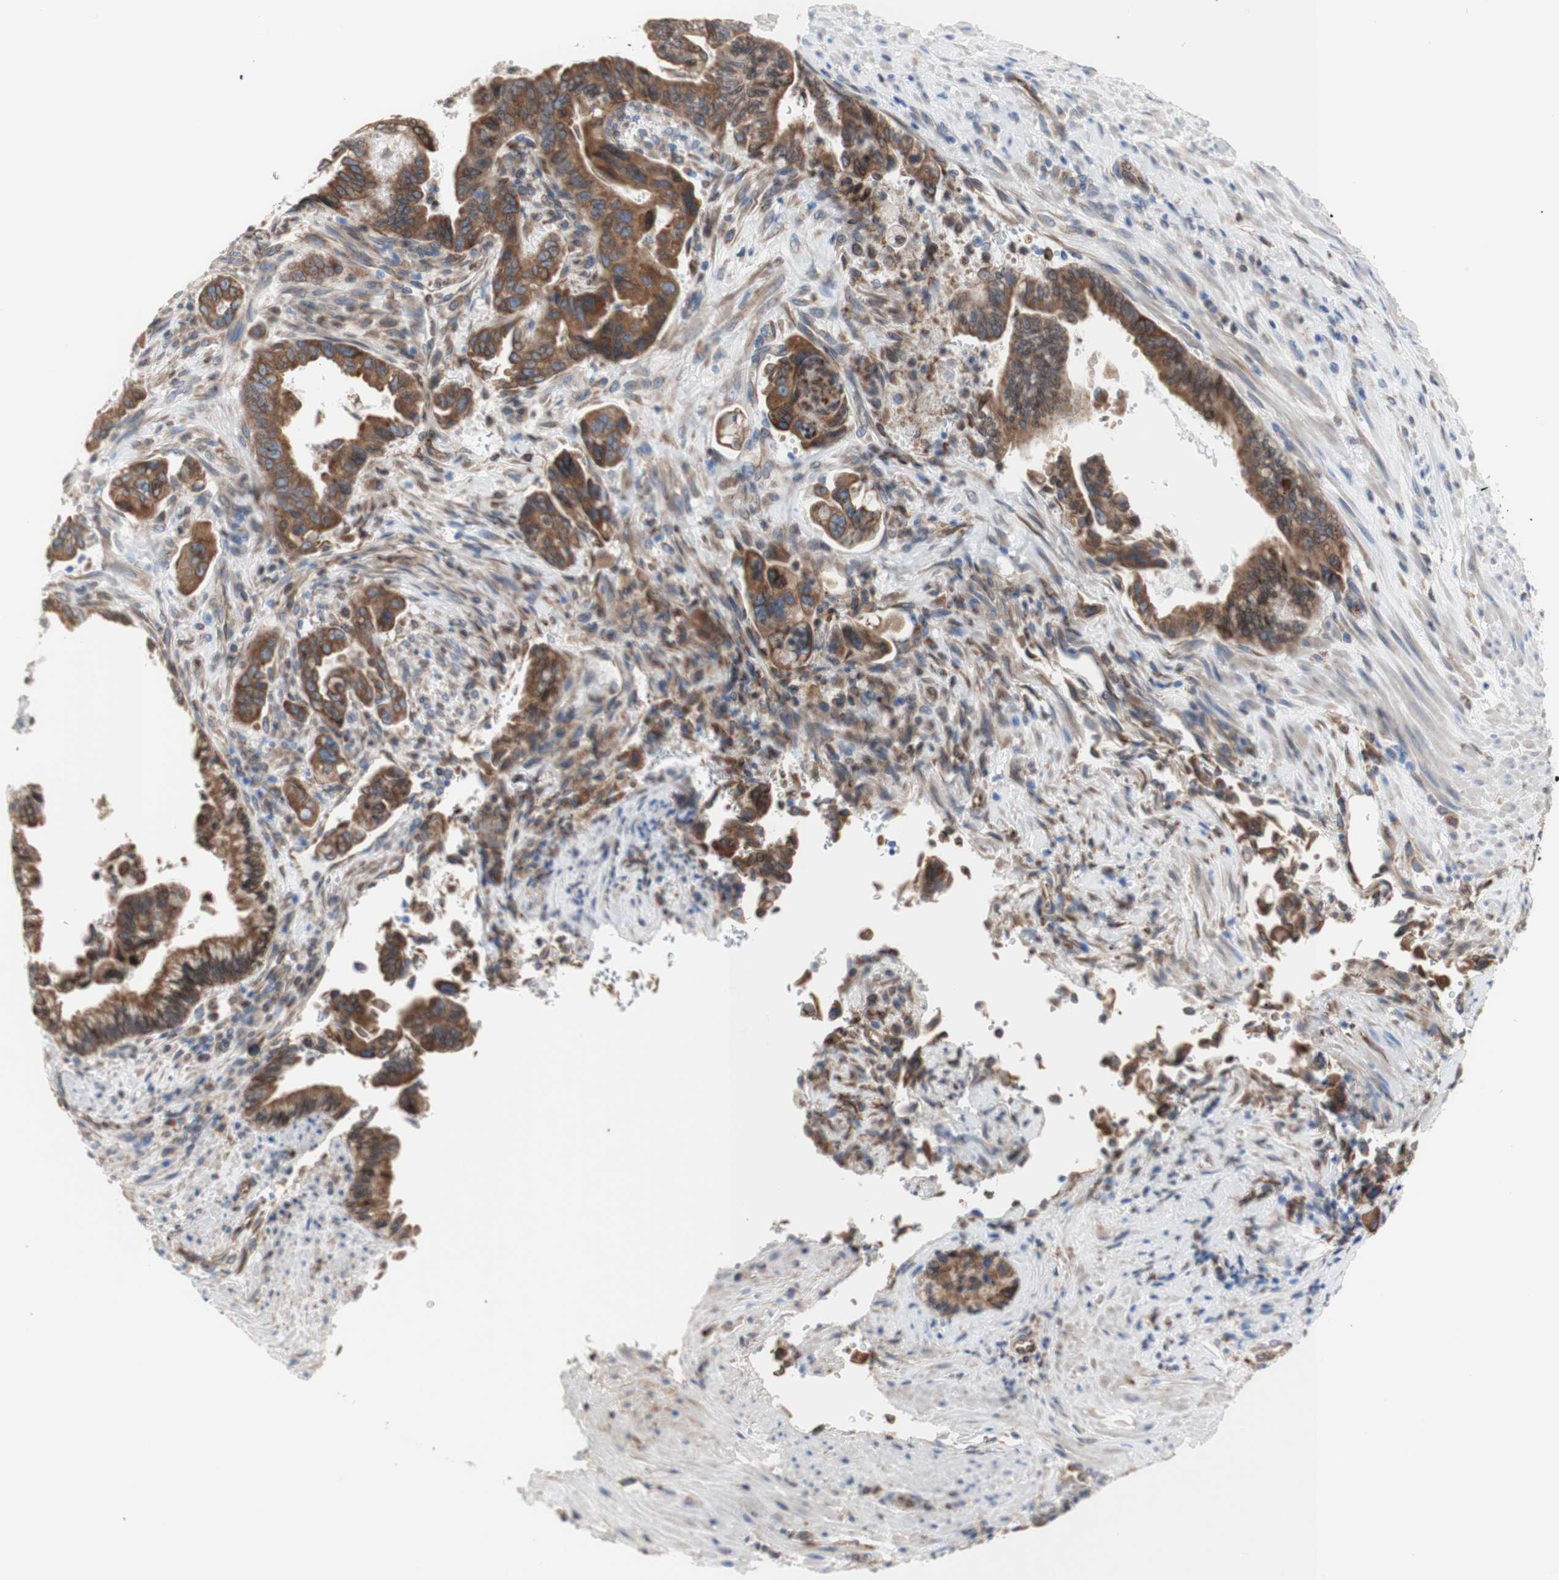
{"staining": {"intensity": "strong", "quantity": ">75%", "location": "cytoplasmic/membranous"}, "tissue": "pancreatic cancer", "cell_type": "Tumor cells", "image_type": "cancer", "snomed": [{"axis": "morphology", "description": "Adenocarcinoma, NOS"}, {"axis": "topography", "description": "Pancreas"}], "caption": "An immunohistochemistry (IHC) photomicrograph of tumor tissue is shown. Protein staining in brown labels strong cytoplasmic/membranous positivity in pancreatic cancer within tumor cells.", "gene": "ERLIN1", "patient": {"sex": "male", "age": 70}}